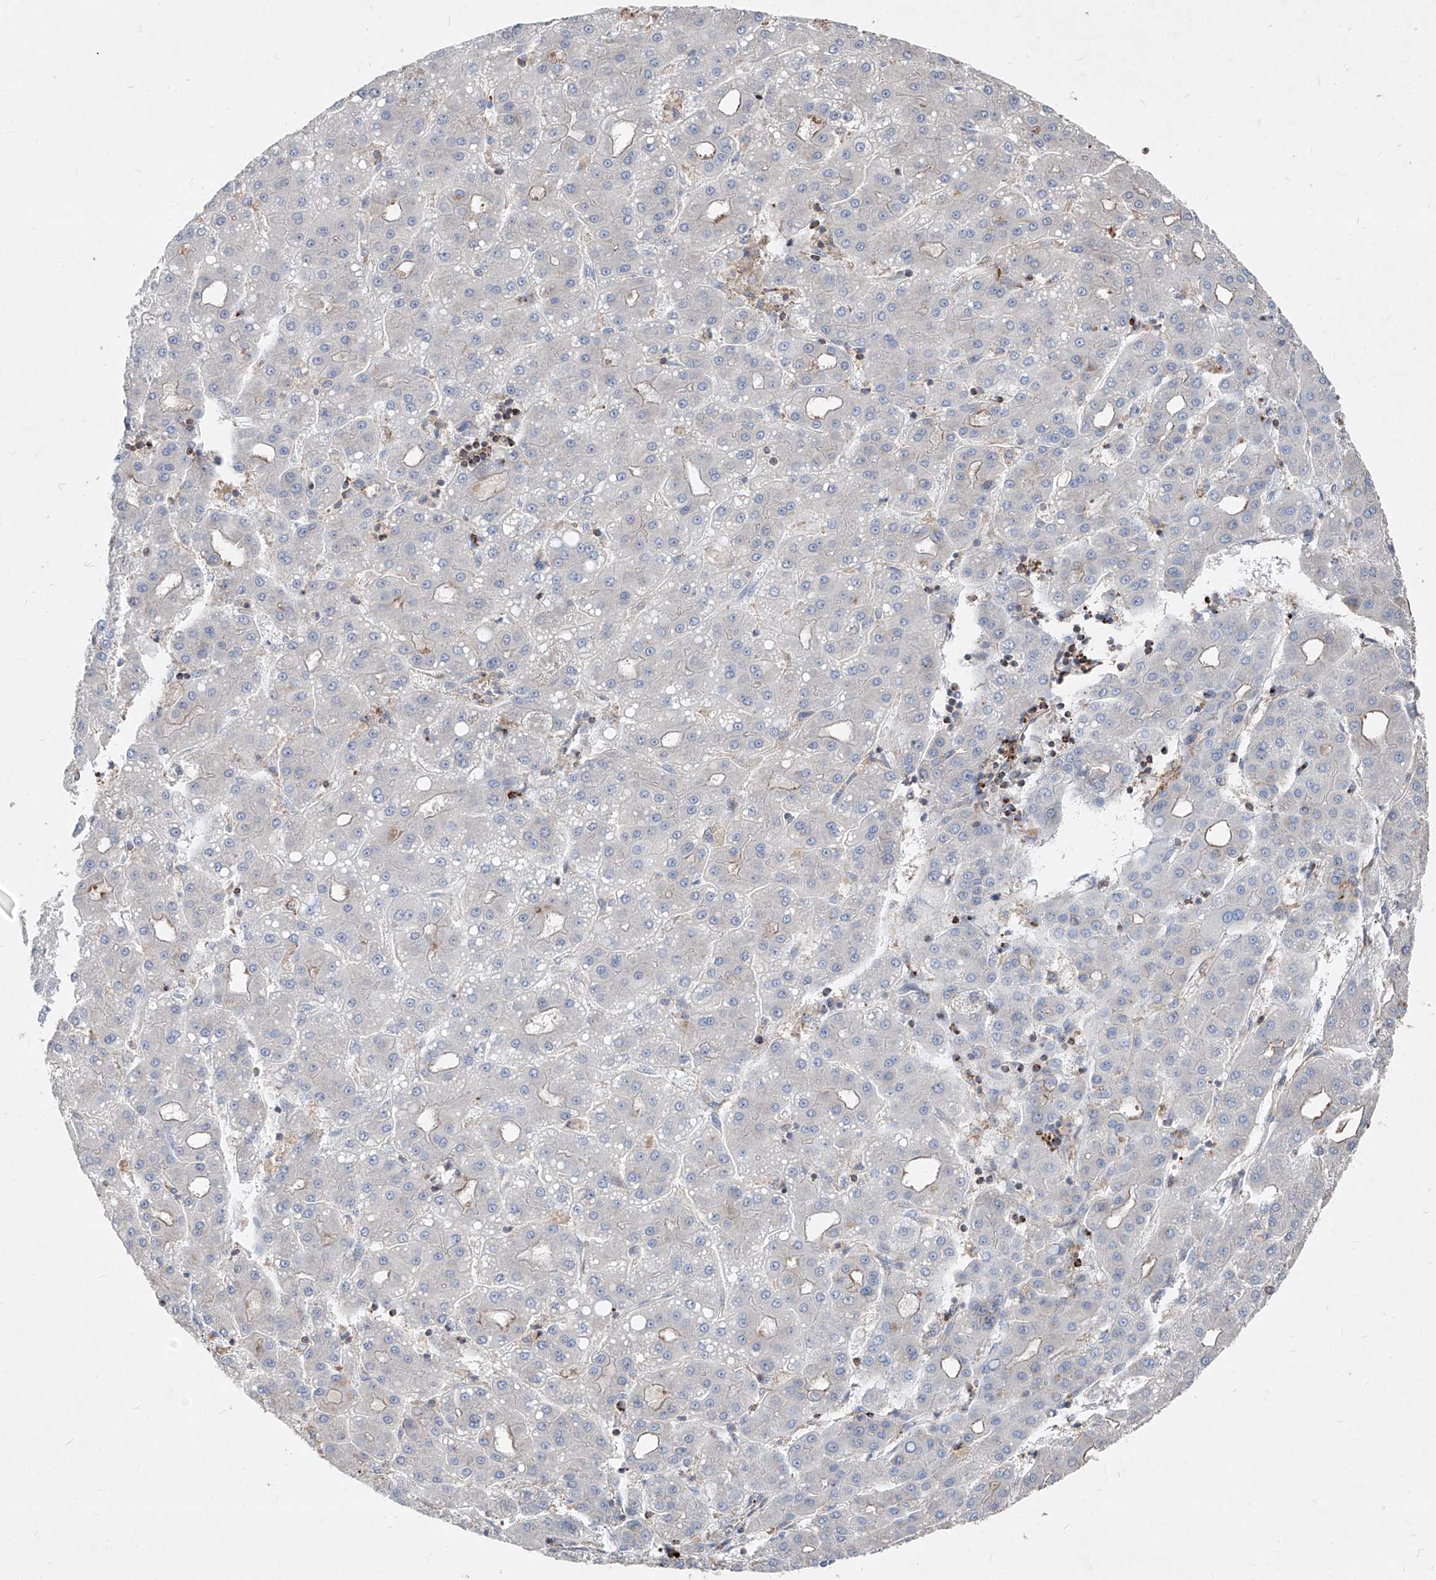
{"staining": {"intensity": "negative", "quantity": "none", "location": "none"}, "tissue": "liver cancer", "cell_type": "Tumor cells", "image_type": "cancer", "snomed": [{"axis": "morphology", "description": "Carcinoma, Hepatocellular, NOS"}, {"axis": "topography", "description": "Liver"}], "caption": "An image of human liver cancer is negative for staining in tumor cells. Brightfield microscopy of IHC stained with DAB (brown) and hematoxylin (blue), captured at high magnification.", "gene": "UFD1", "patient": {"sex": "male", "age": 65}}